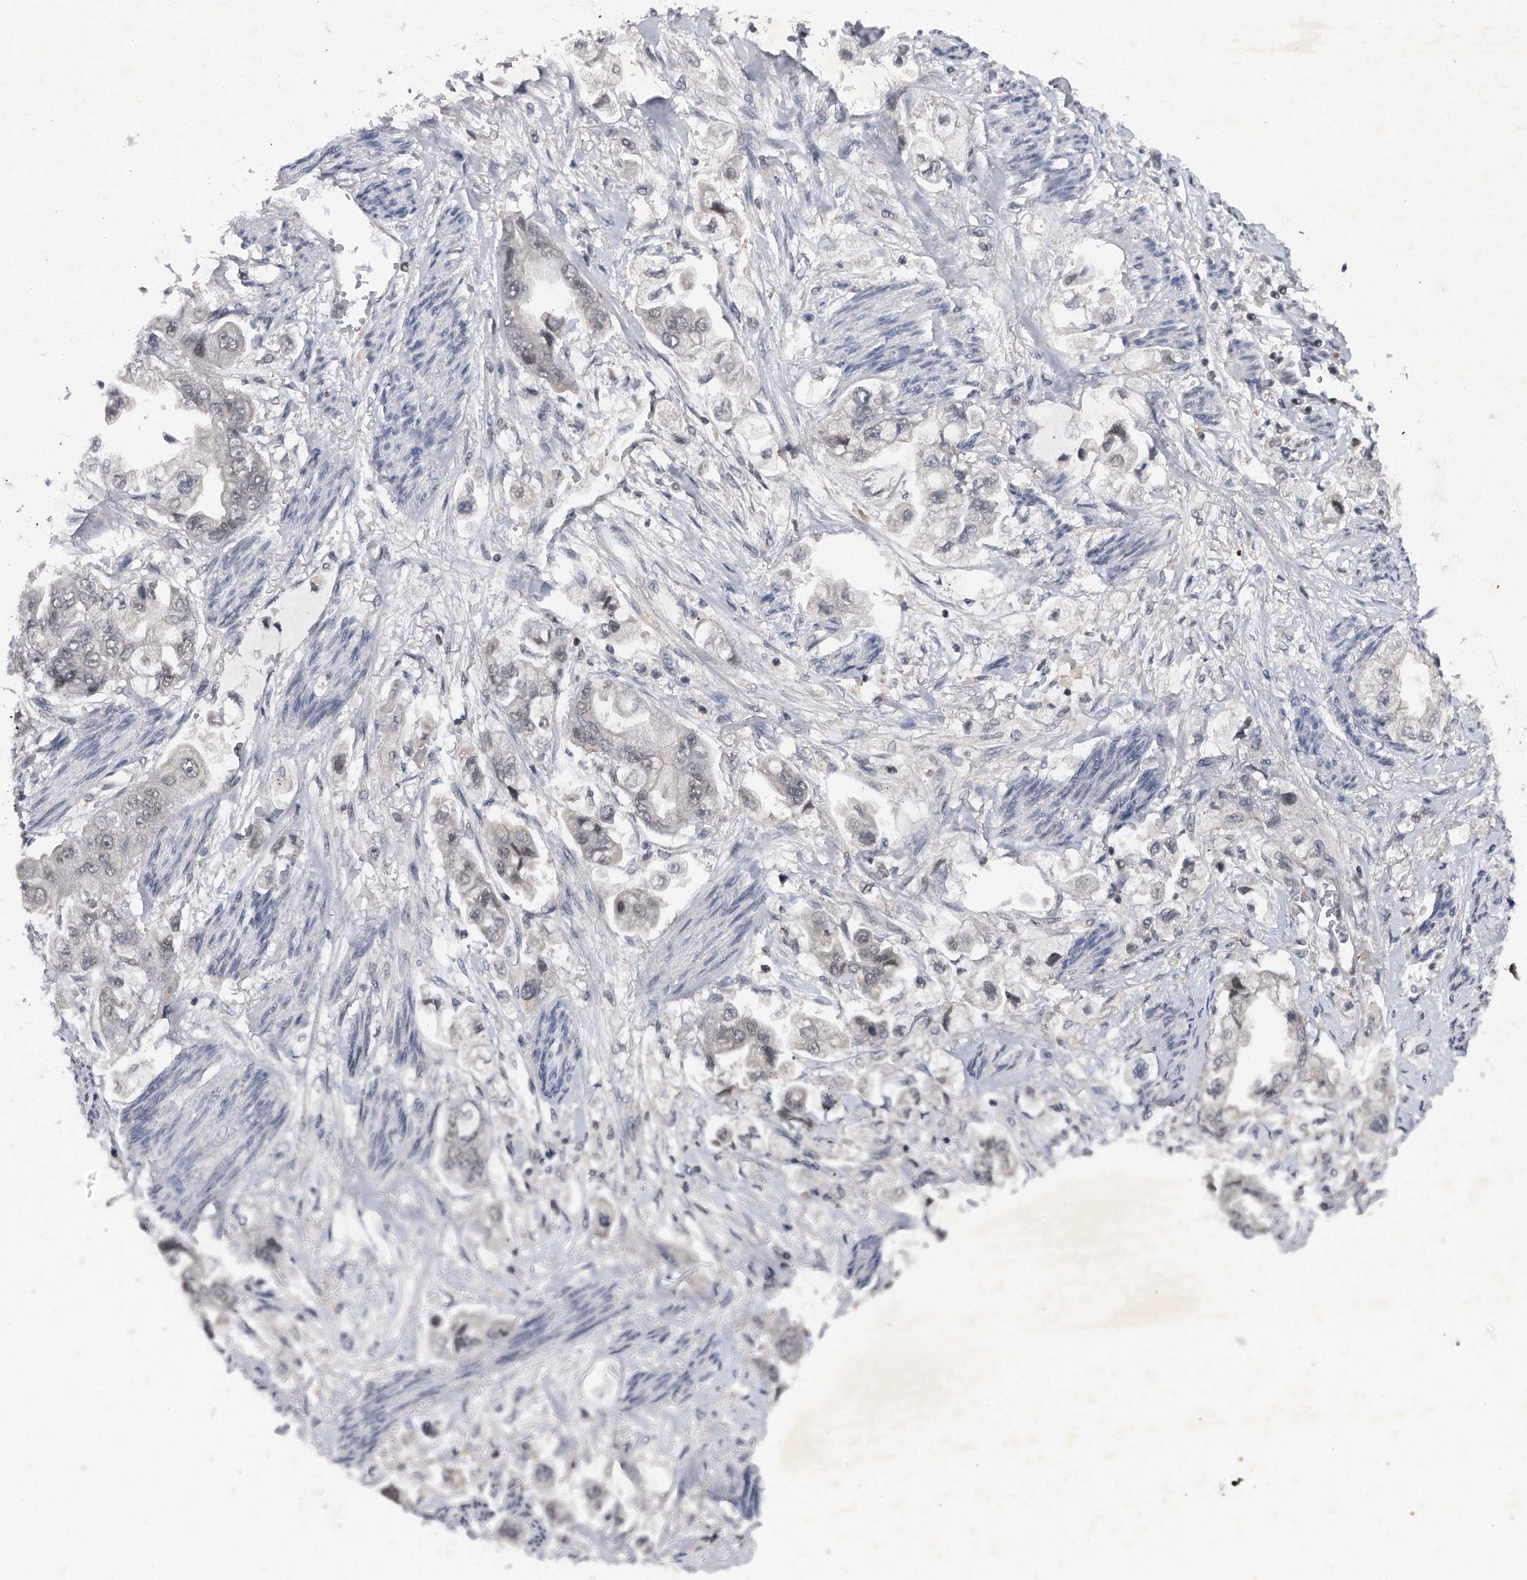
{"staining": {"intensity": "weak", "quantity": "25%-75%", "location": "nuclear"}, "tissue": "stomach cancer", "cell_type": "Tumor cells", "image_type": "cancer", "snomed": [{"axis": "morphology", "description": "Adenocarcinoma, NOS"}, {"axis": "topography", "description": "Stomach"}], "caption": "This is an image of immunohistochemistry (IHC) staining of stomach adenocarcinoma, which shows weak positivity in the nuclear of tumor cells.", "gene": "VIRMA", "patient": {"sex": "male", "age": 62}}